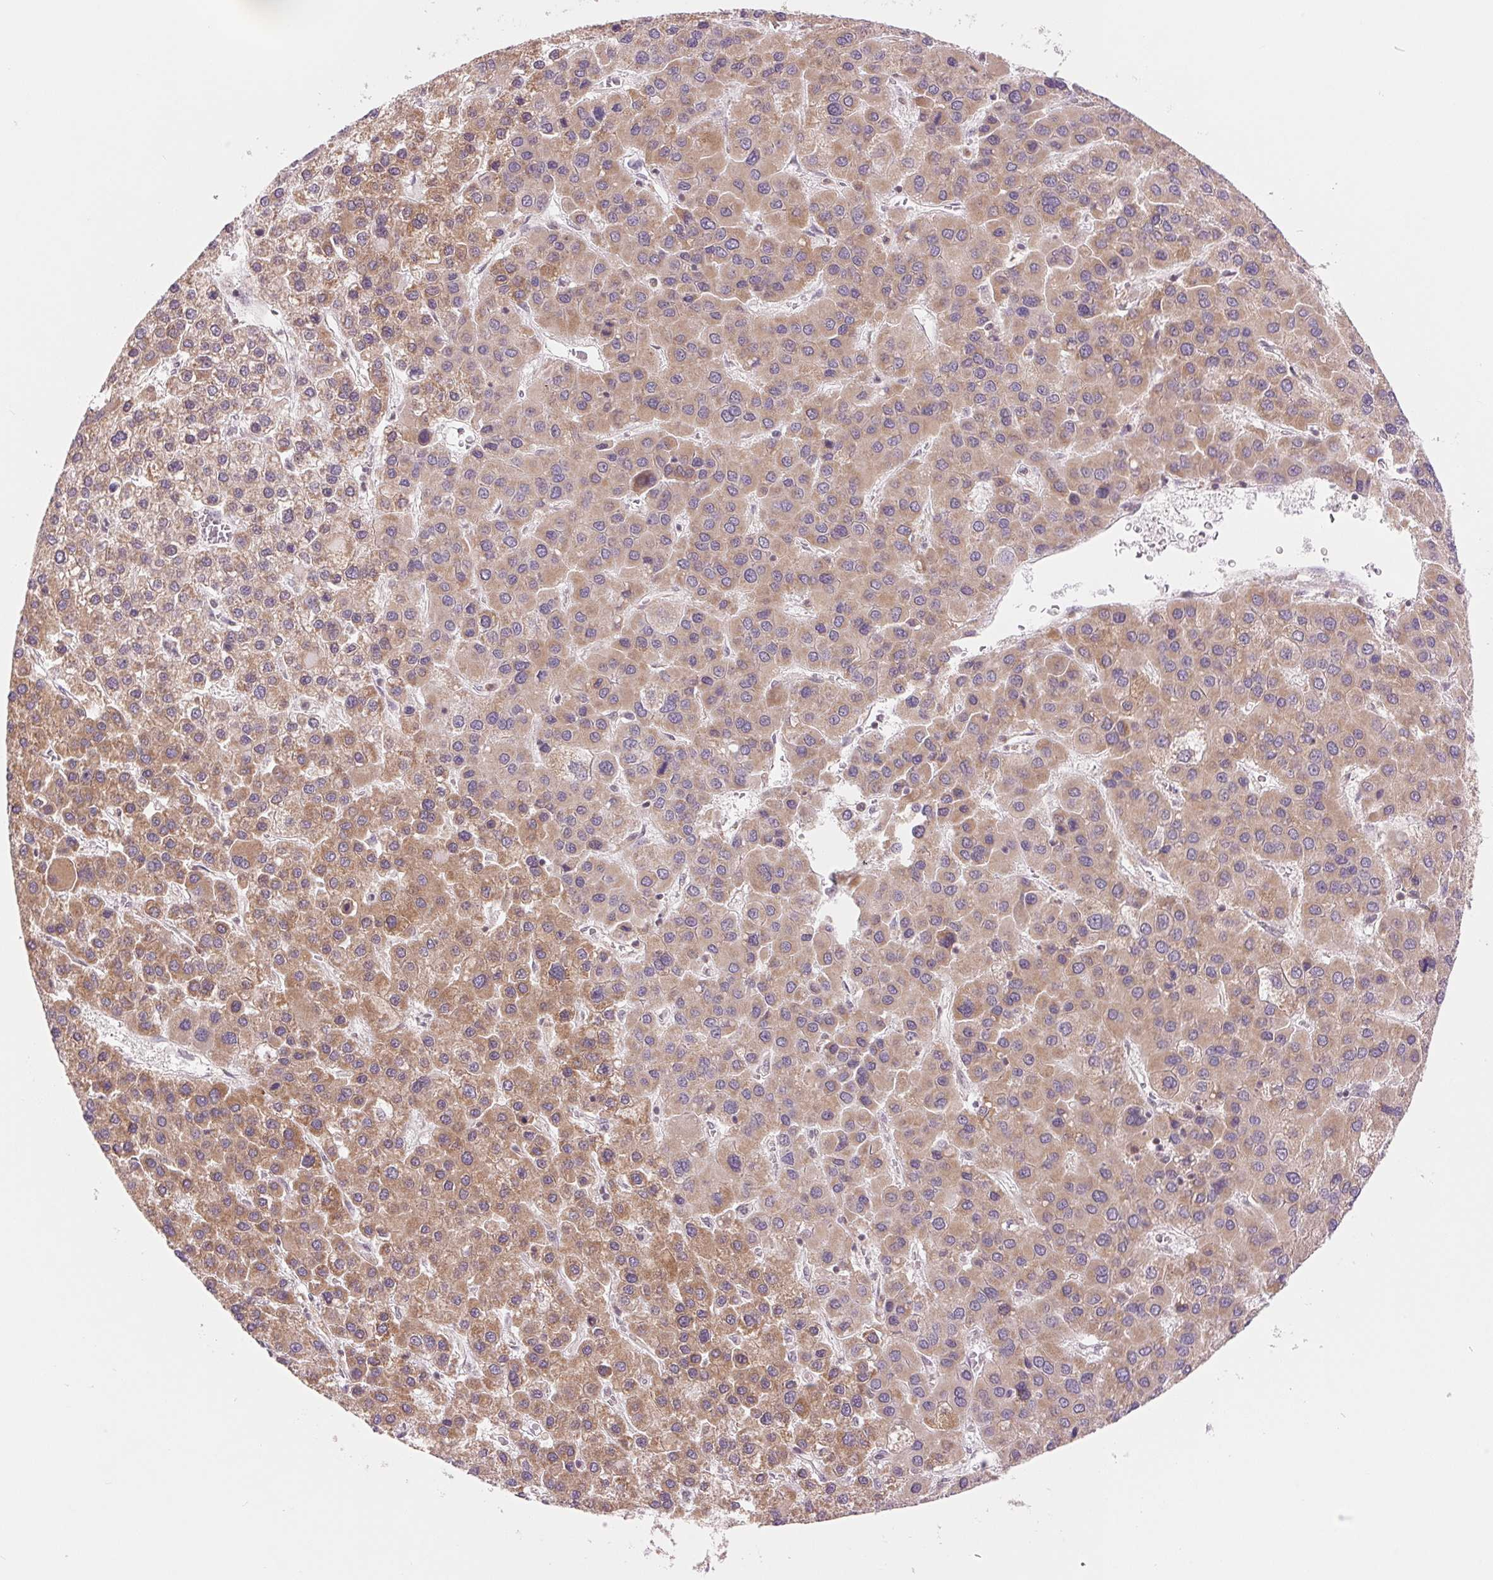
{"staining": {"intensity": "moderate", "quantity": ">75%", "location": "cytoplasmic/membranous"}, "tissue": "liver cancer", "cell_type": "Tumor cells", "image_type": "cancer", "snomed": [{"axis": "morphology", "description": "Carcinoma, Hepatocellular, NOS"}, {"axis": "topography", "description": "Liver"}], "caption": "Liver hepatocellular carcinoma stained with a protein marker displays moderate staining in tumor cells.", "gene": "TECR", "patient": {"sex": "female", "age": 41}}